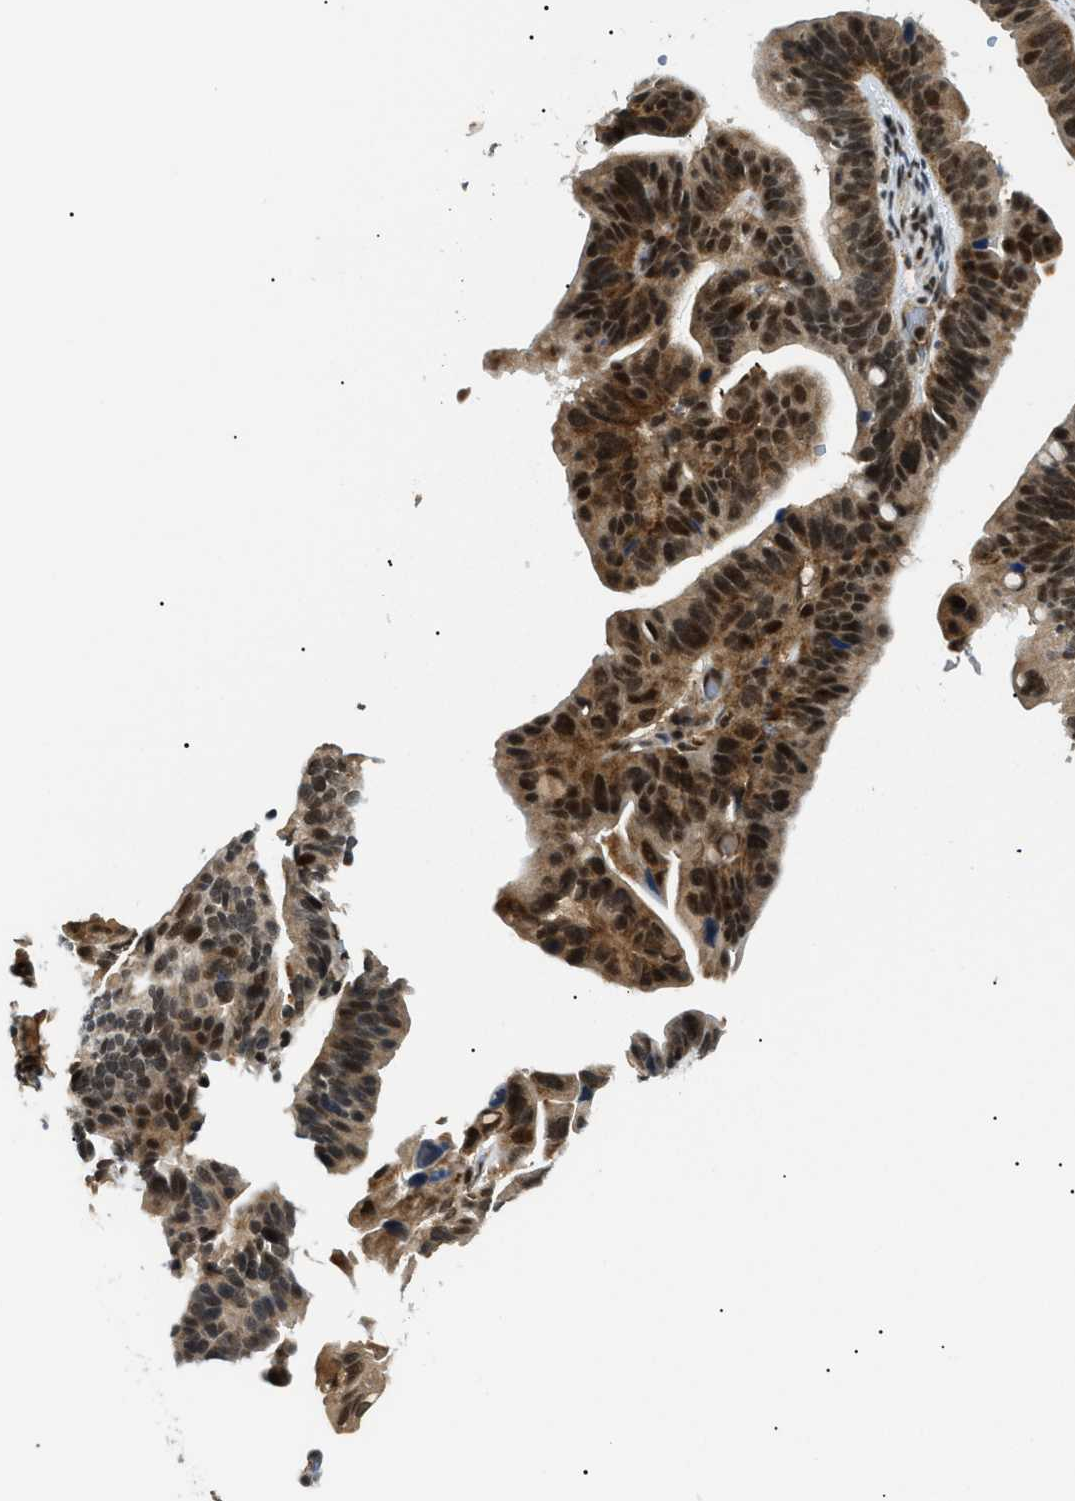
{"staining": {"intensity": "strong", "quantity": ">75%", "location": "cytoplasmic/membranous,nuclear"}, "tissue": "ovarian cancer", "cell_type": "Tumor cells", "image_type": "cancer", "snomed": [{"axis": "morphology", "description": "Cystadenocarcinoma, serous, NOS"}, {"axis": "topography", "description": "Ovary"}], "caption": "High-power microscopy captured an IHC photomicrograph of ovarian cancer (serous cystadenocarcinoma), revealing strong cytoplasmic/membranous and nuclear positivity in approximately >75% of tumor cells.", "gene": "RBM15", "patient": {"sex": "female", "age": 56}}